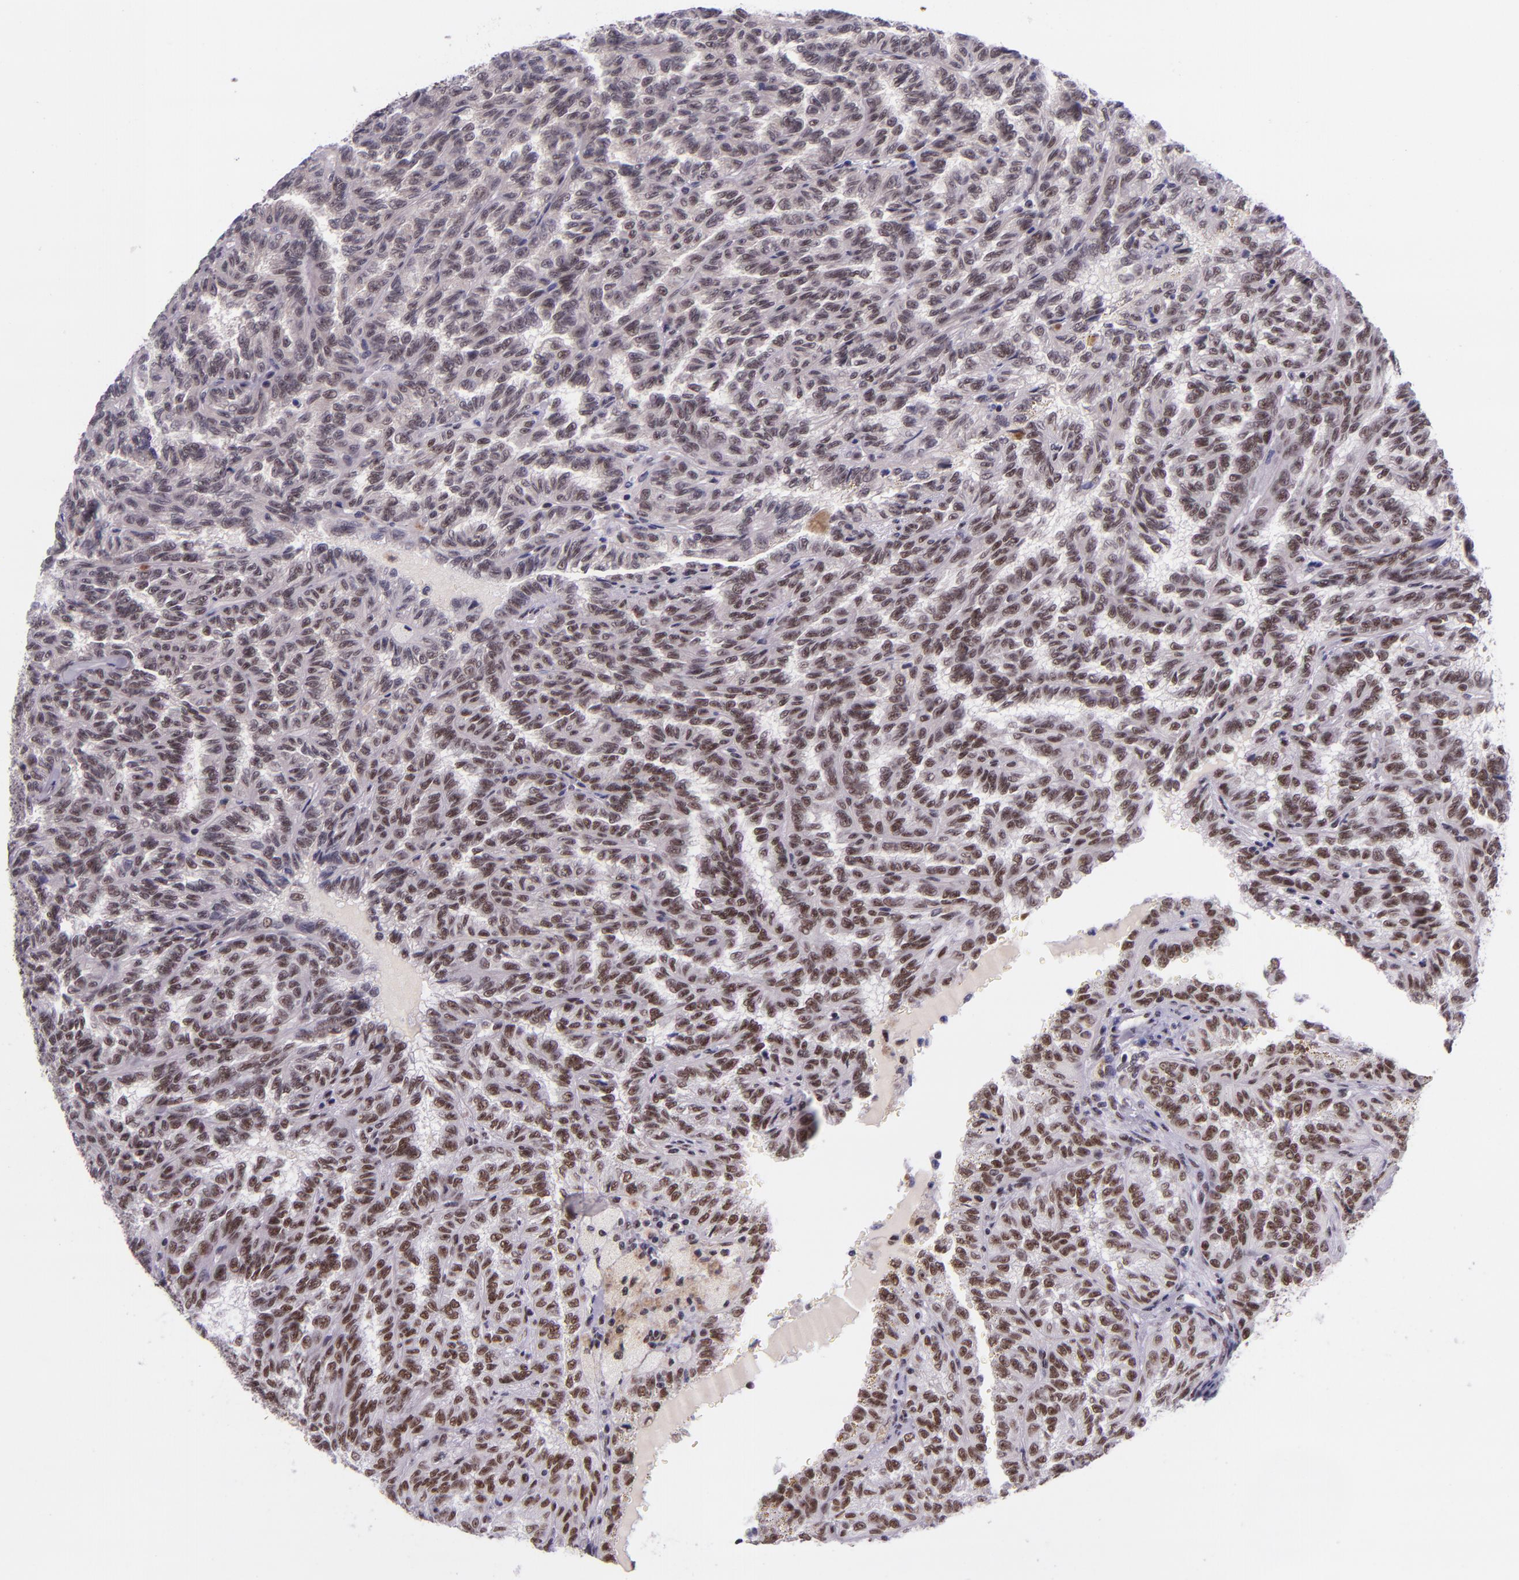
{"staining": {"intensity": "strong", "quantity": ">75%", "location": "nuclear"}, "tissue": "renal cancer", "cell_type": "Tumor cells", "image_type": "cancer", "snomed": [{"axis": "morphology", "description": "Inflammation, NOS"}, {"axis": "morphology", "description": "Adenocarcinoma, NOS"}, {"axis": "topography", "description": "Kidney"}], "caption": "Protein expression by immunohistochemistry (IHC) displays strong nuclear expression in approximately >75% of tumor cells in renal adenocarcinoma.", "gene": "GPKOW", "patient": {"sex": "male", "age": 68}}